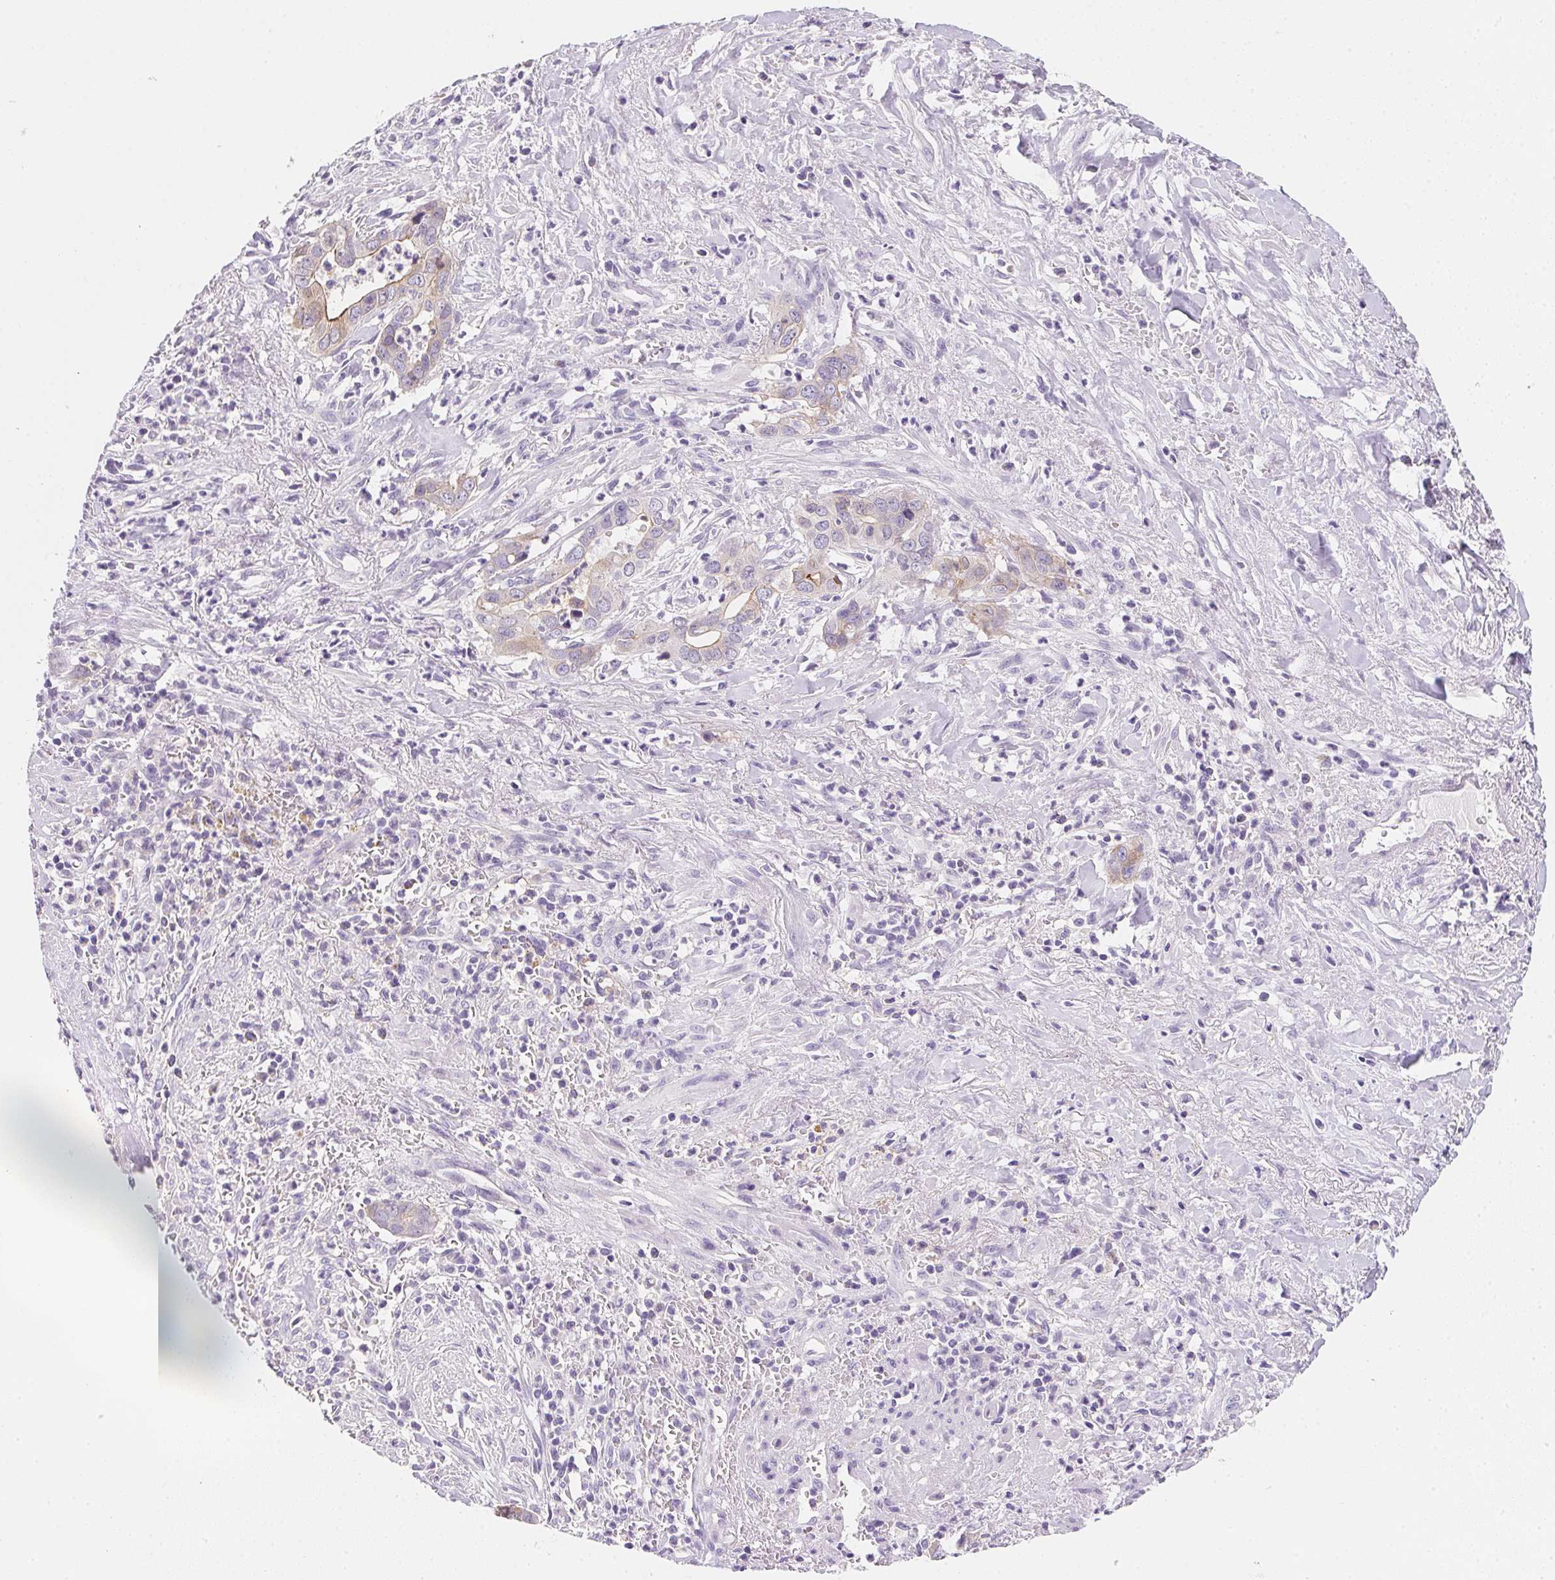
{"staining": {"intensity": "moderate", "quantity": "<25%", "location": "cytoplasmic/membranous"}, "tissue": "liver cancer", "cell_type": "Tumor cells", "image_type": "cancer", "snomed": [{"axis": "morphology", "description": "Cholangiocarcinoma"}, {"axis": "topography", "description": "Liver"}], "caption": "Cholangiocarcinoma (liver) stained for a protein exhibits moderate cytoplasmic/membranous positivity in tumor cells.", "gene": "AQP5", "patient": {"sex": "female", "age": 79}}